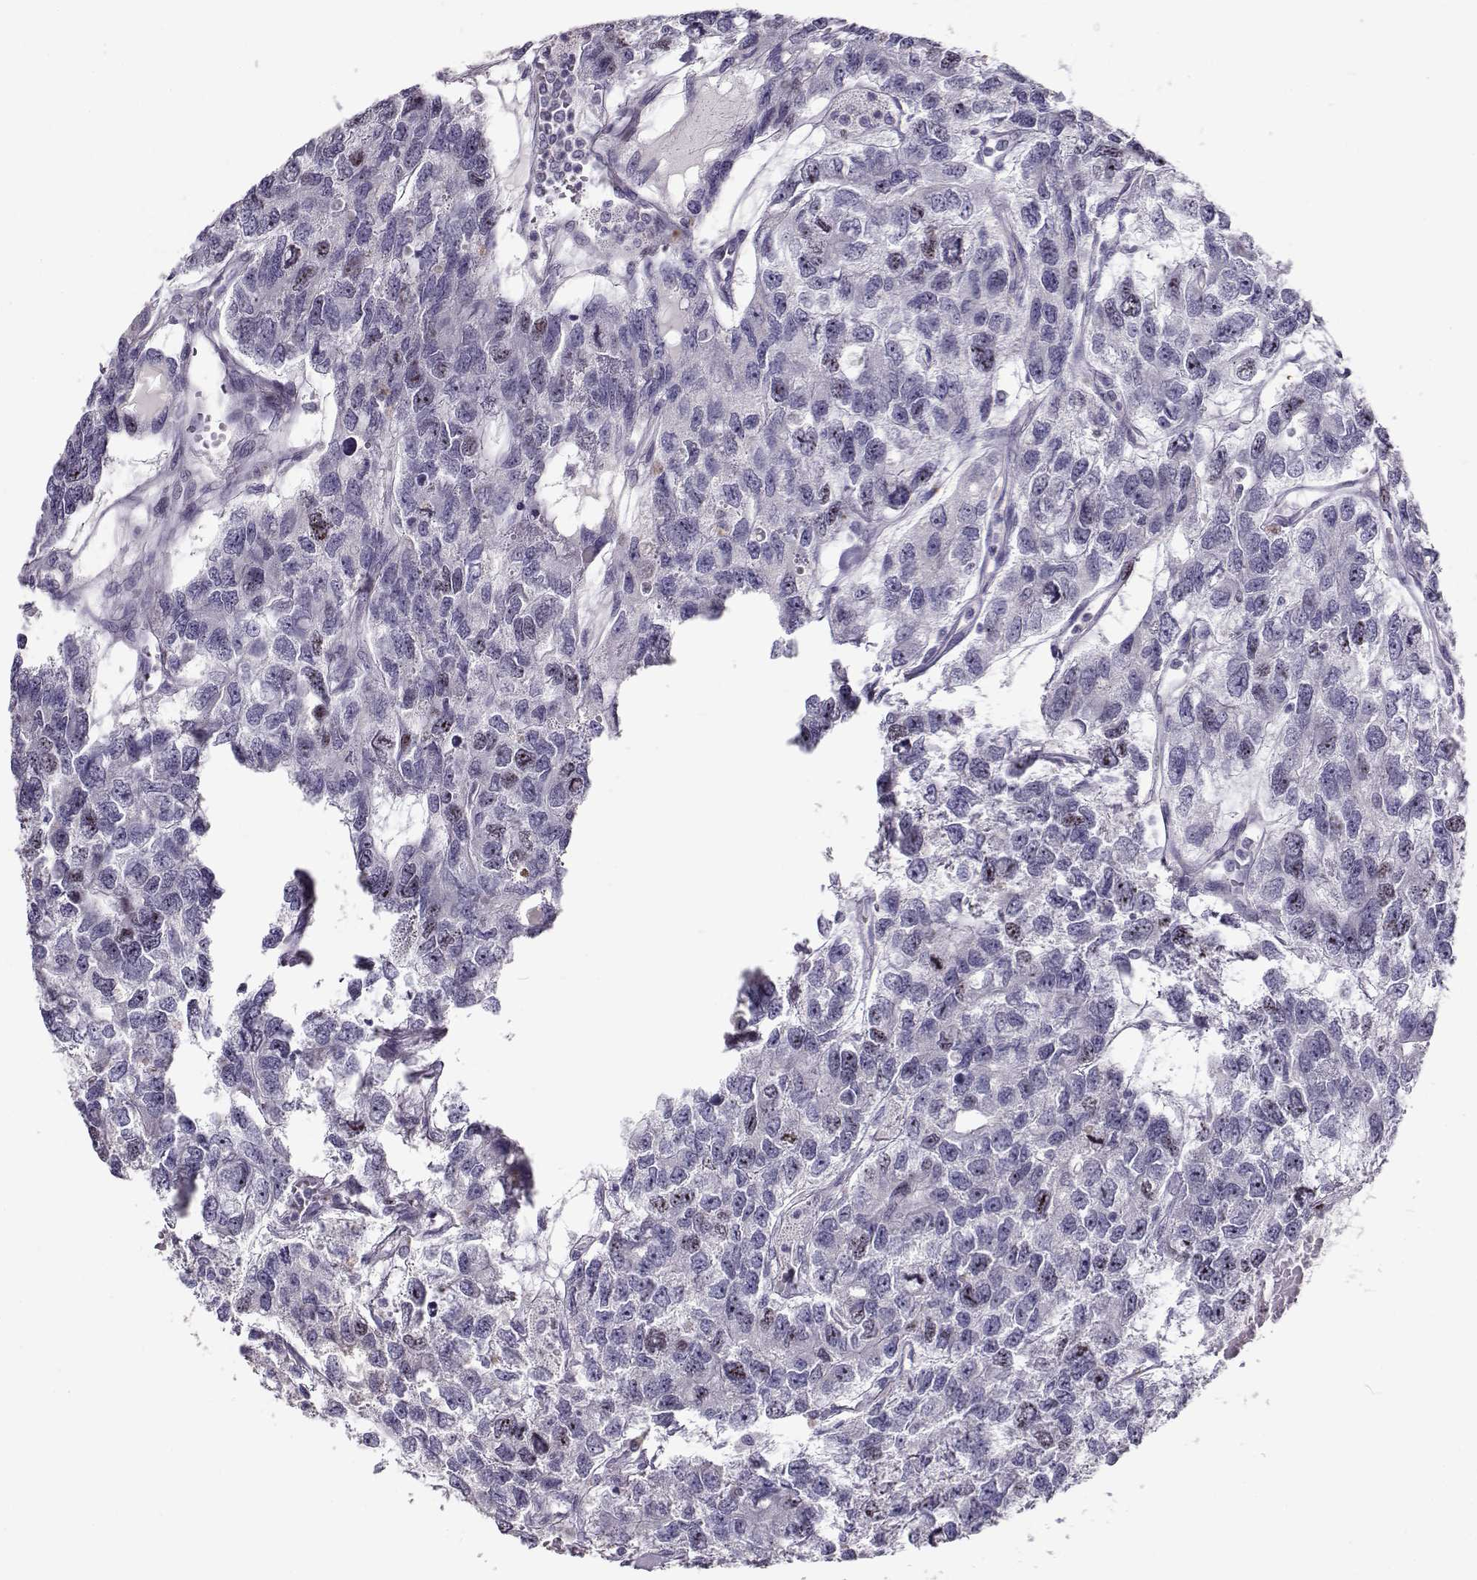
{"staining": {"intensity": "weak", "quantity": "<25%", "location": "nuclear"}, "tissue": "testis cancer", "cell_type": "Tumor cells", "image_type": "cancer", "snomed": [{"axis": "morphology", "description": "Seminoma, NOS"}, {"axis": "topography", "description": "Testis"}], "caption": "Human seminoma (testis) stained for a protein using immunohistochemistry (IHC) exhibits no expression in tumor cells.", "gene": "NPW", "patient": {"sex": "male", "age": 52}}